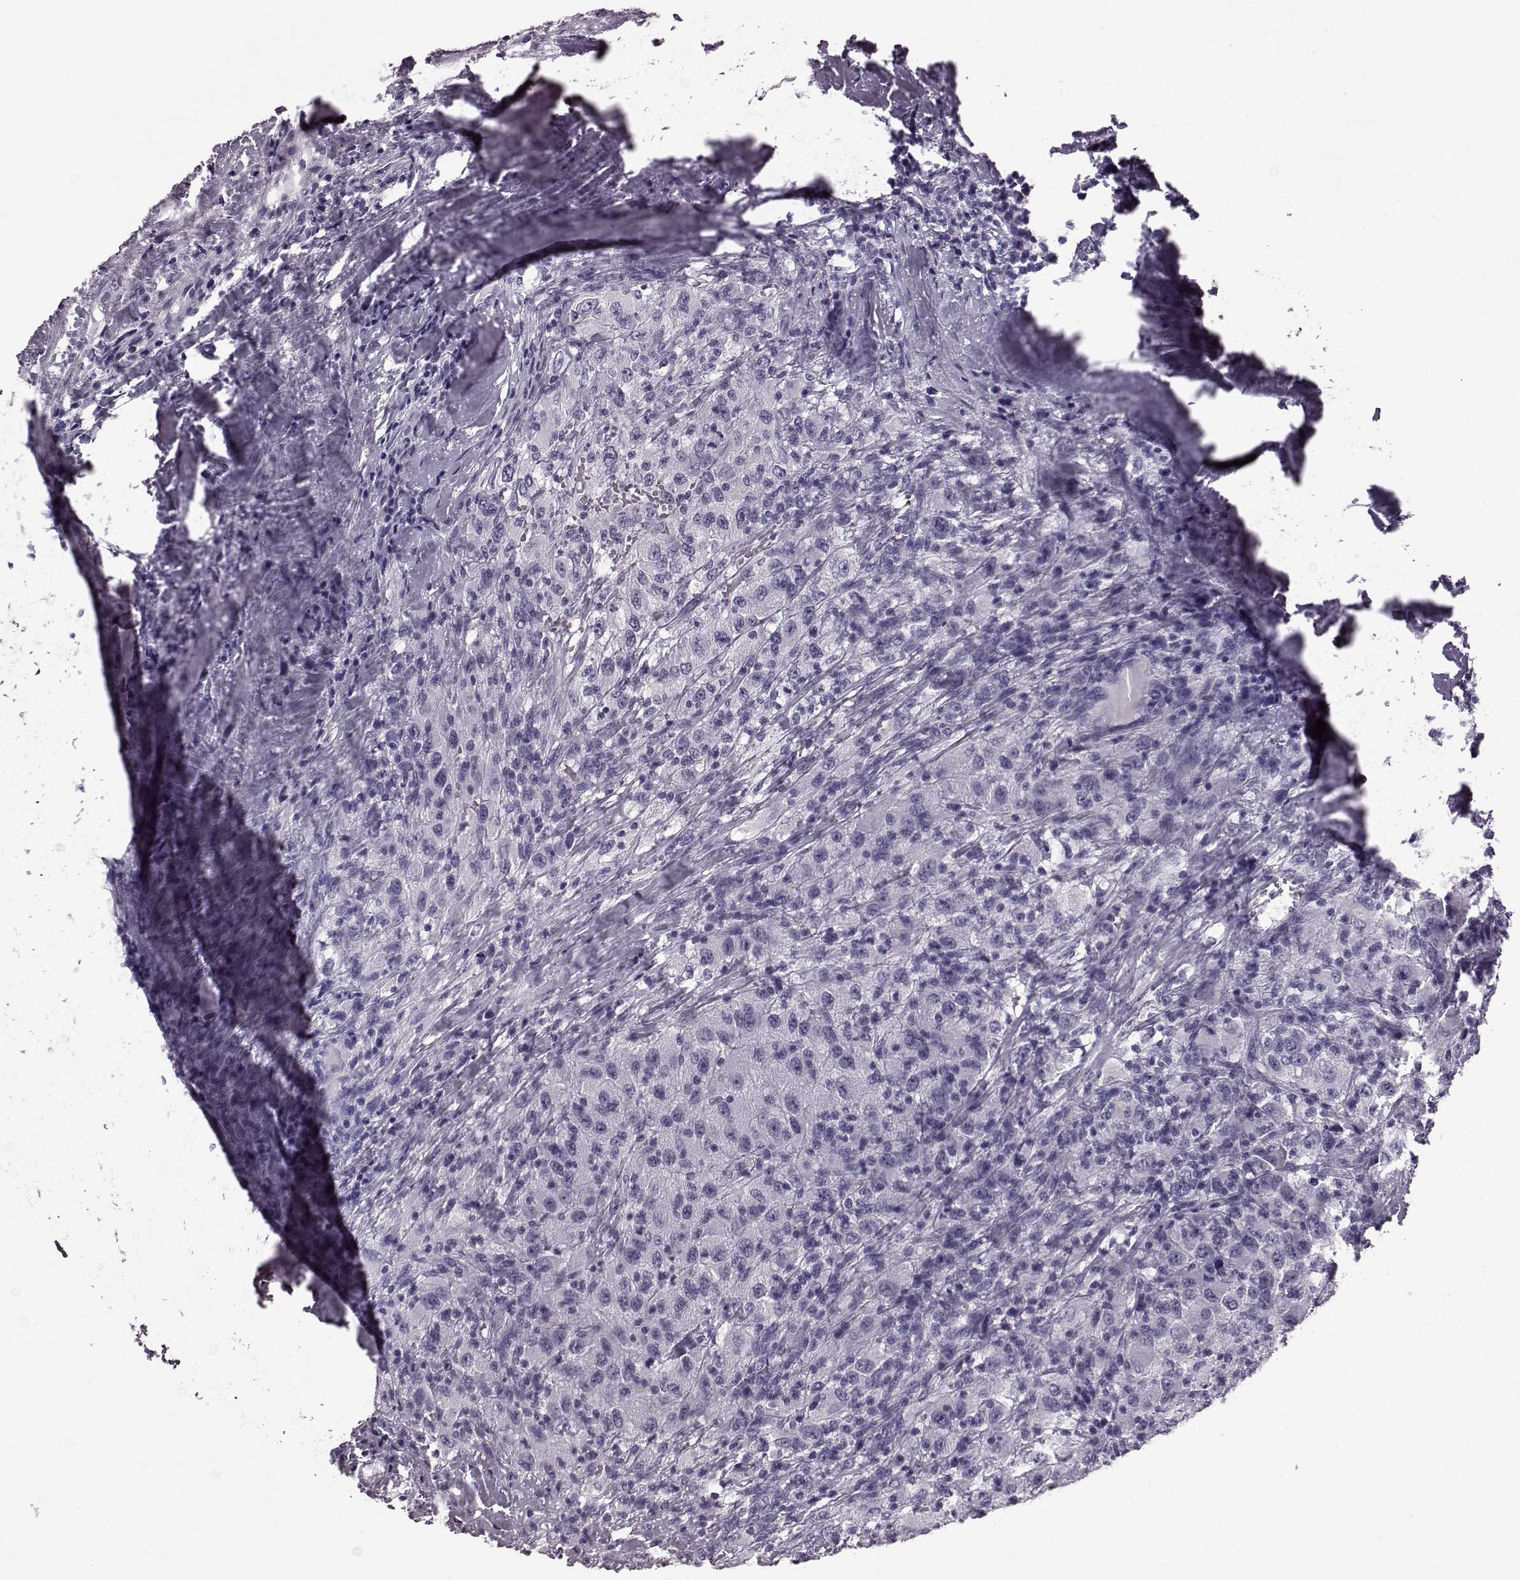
{"staining": {"intensity": "negative", "quantity": "none", "location": "none"}, "tissue": "renal cancer", "cell_type": "Tumor cells", "image_type": "cancer", "snomed": [{"axis": "morphology", "description": "Adenocarcinoma, NOS"}, {"axis": "topography", "description": "Kidney"}], "caption": "Renal cancer was stained to show a protein in brown. There is no significant expression in tumor cells.", "gene": "AIPL1", "patient": {"sex": "female", "age": 67}}